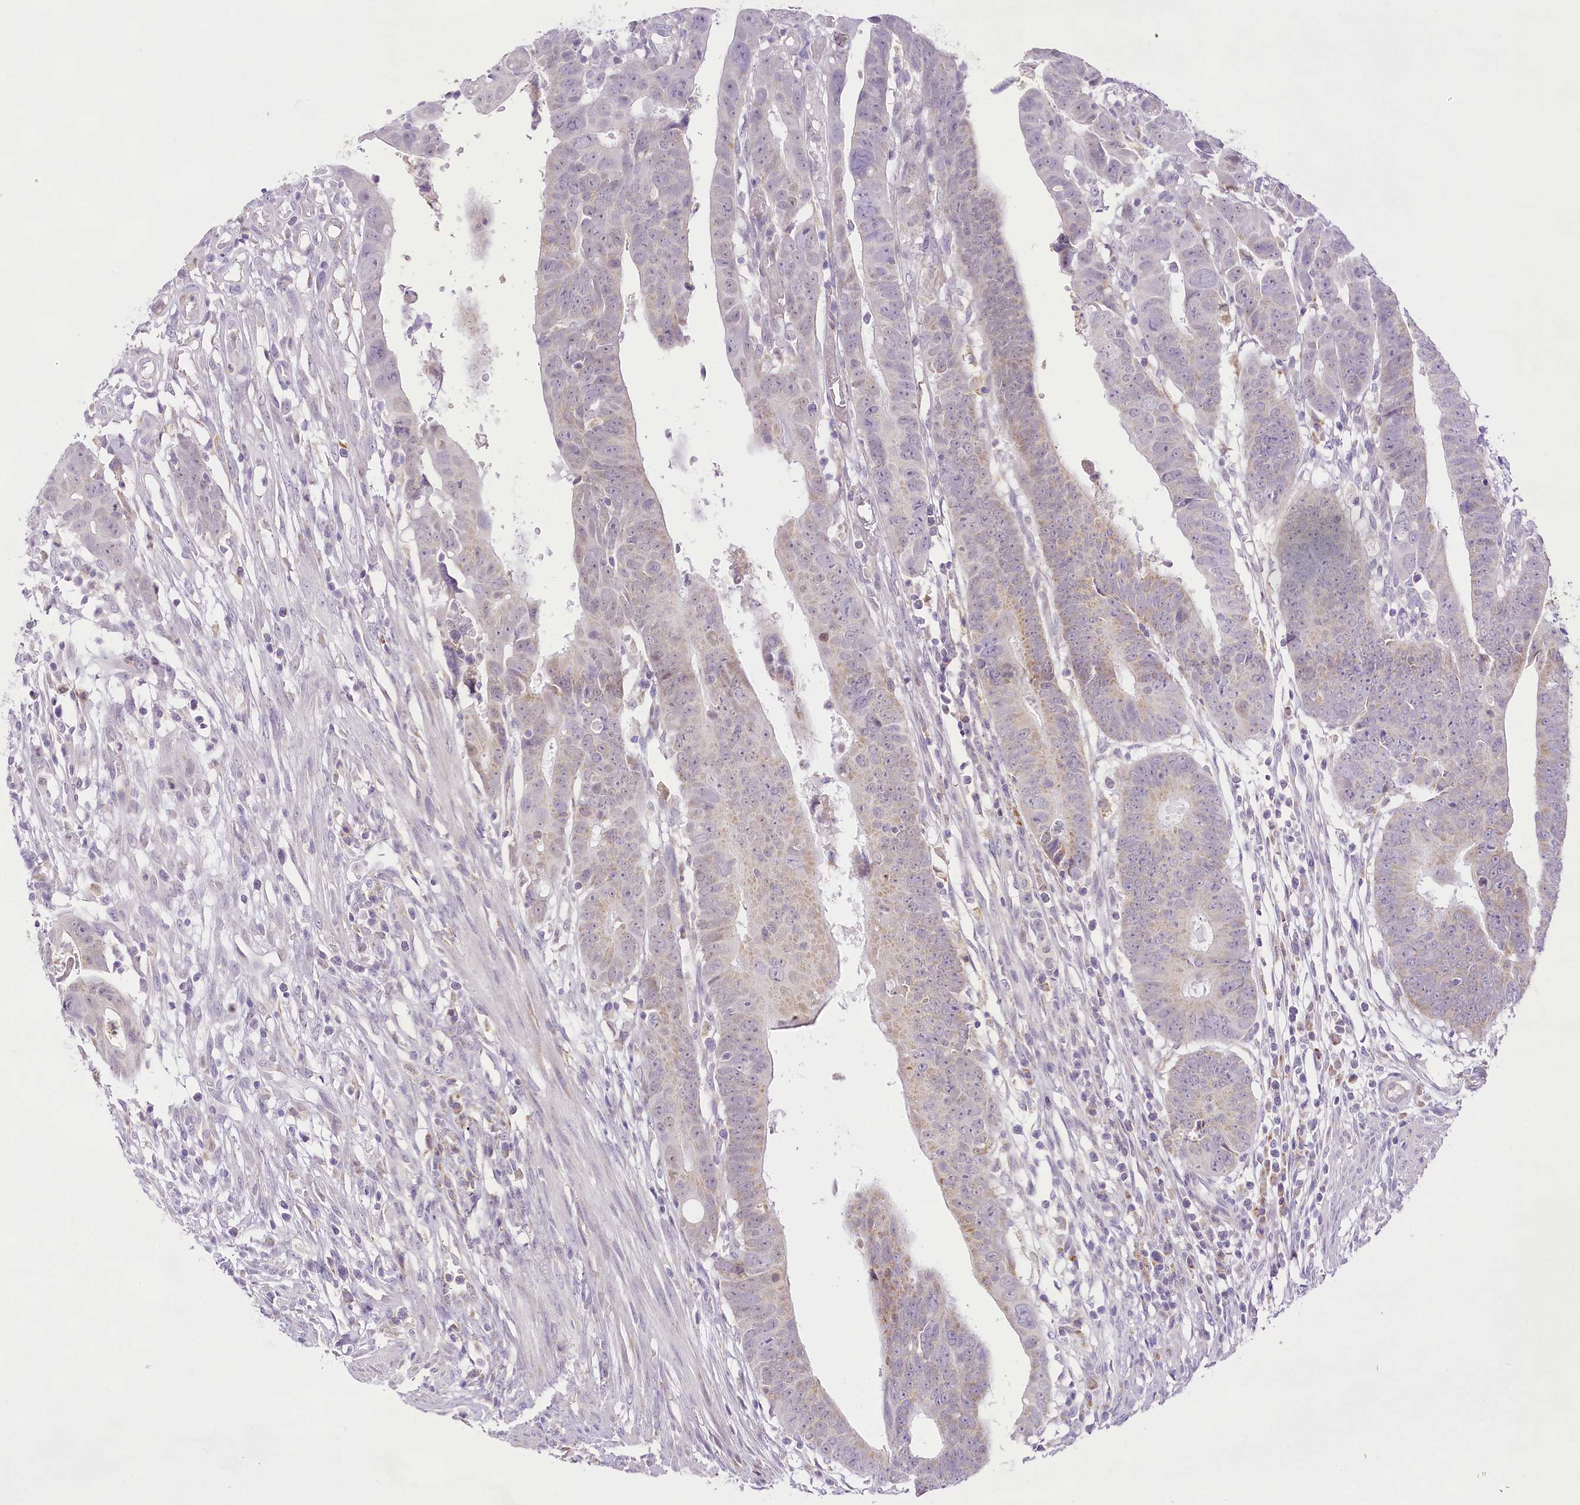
{"staining": {"intensity": "negative", "quantity": "none", "location": "none"}, "tissue": "colorectal cancer", "cell_type": "Tumor cells", "image_type": "cancer", "snomed": [{"axis": "morphology", "description": "Adenocarcinoma, NOS"}, {"axis": "topography", "description": "Rectum"}], "caption": "This is a image of immunohistochemistry staining of colorectal adenocarcinoma, which shows no expression in tumor cells.", "gene": "CCDC30", "patient": {"sex": "female", "age": 65}}